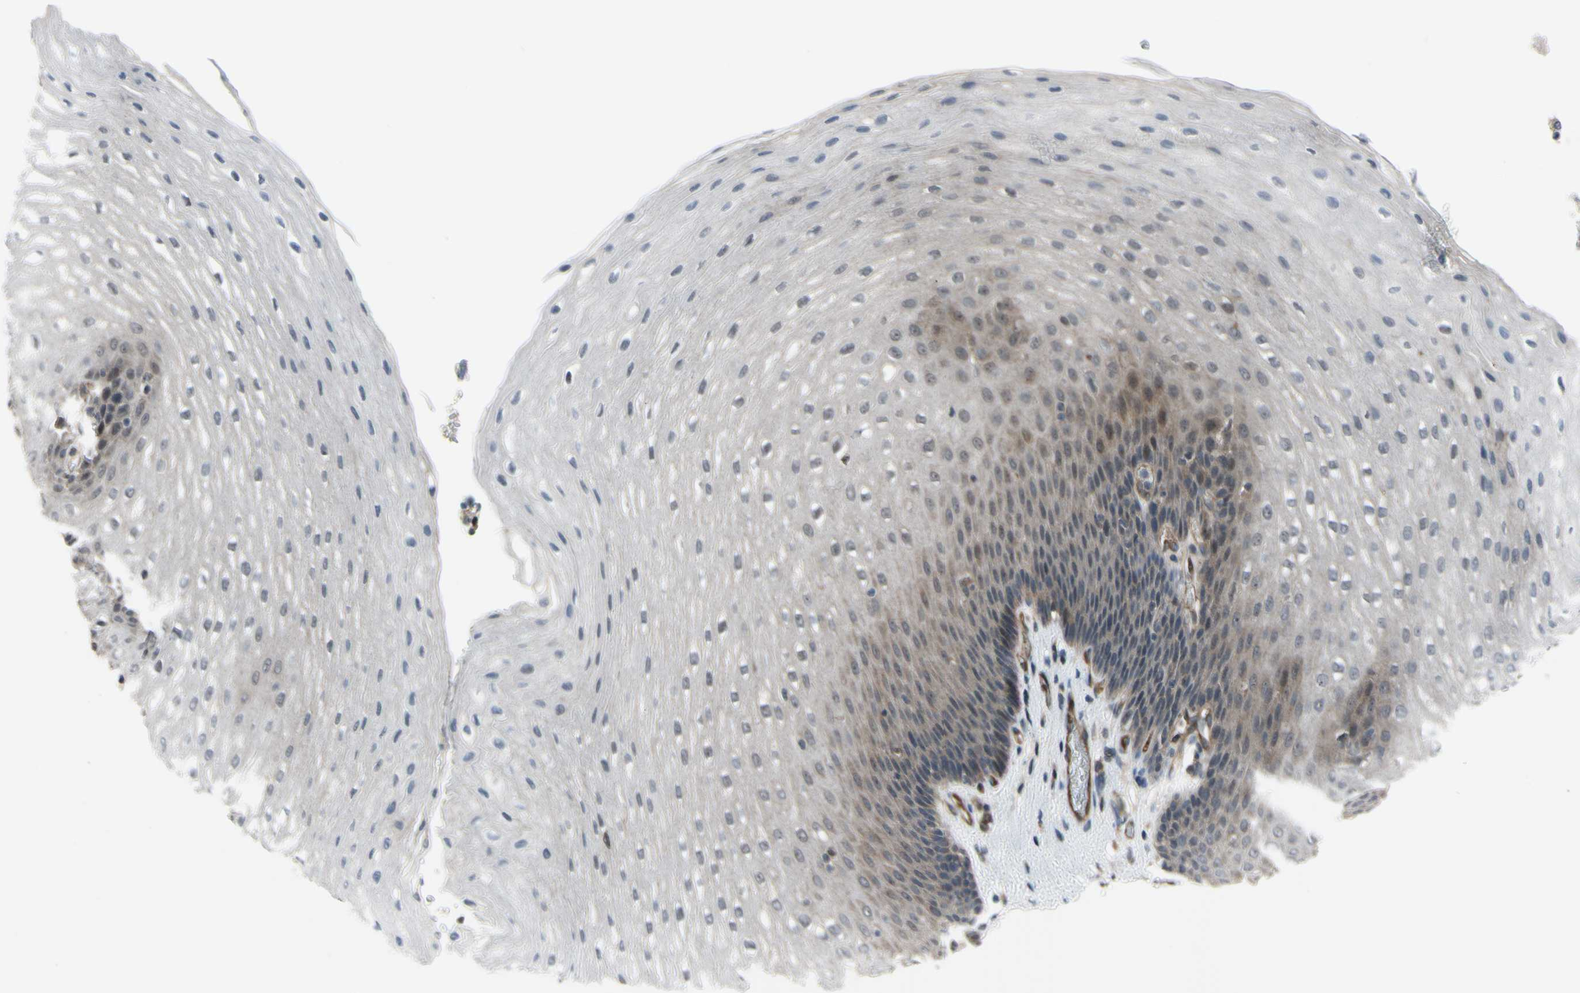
{"staining": {"intensity": "weak", "quantity": "25%-75%", "location": "cytoplasmic/membranous"}, "tissue": "esophagus", "cell_type": "Squamous epithelial cells", "image_type": "normal", "snomed": [{"axis": "morphology", "description": "Normal tissue, NOS"}, {"axis": "topography", "description": "Esophagus"}], "caption": "Weak cytoplasmic/membranous protein positivity is seen in about 25%-75% of squamous epithelial cells in esophagus. The protein of interest is stained brown, and the nuclei are stained in blue (DAB IHC with brightfield microscopy, high magnification).", "gene": "COMMD9", "patient": {"sex": "male", "age": 48}}